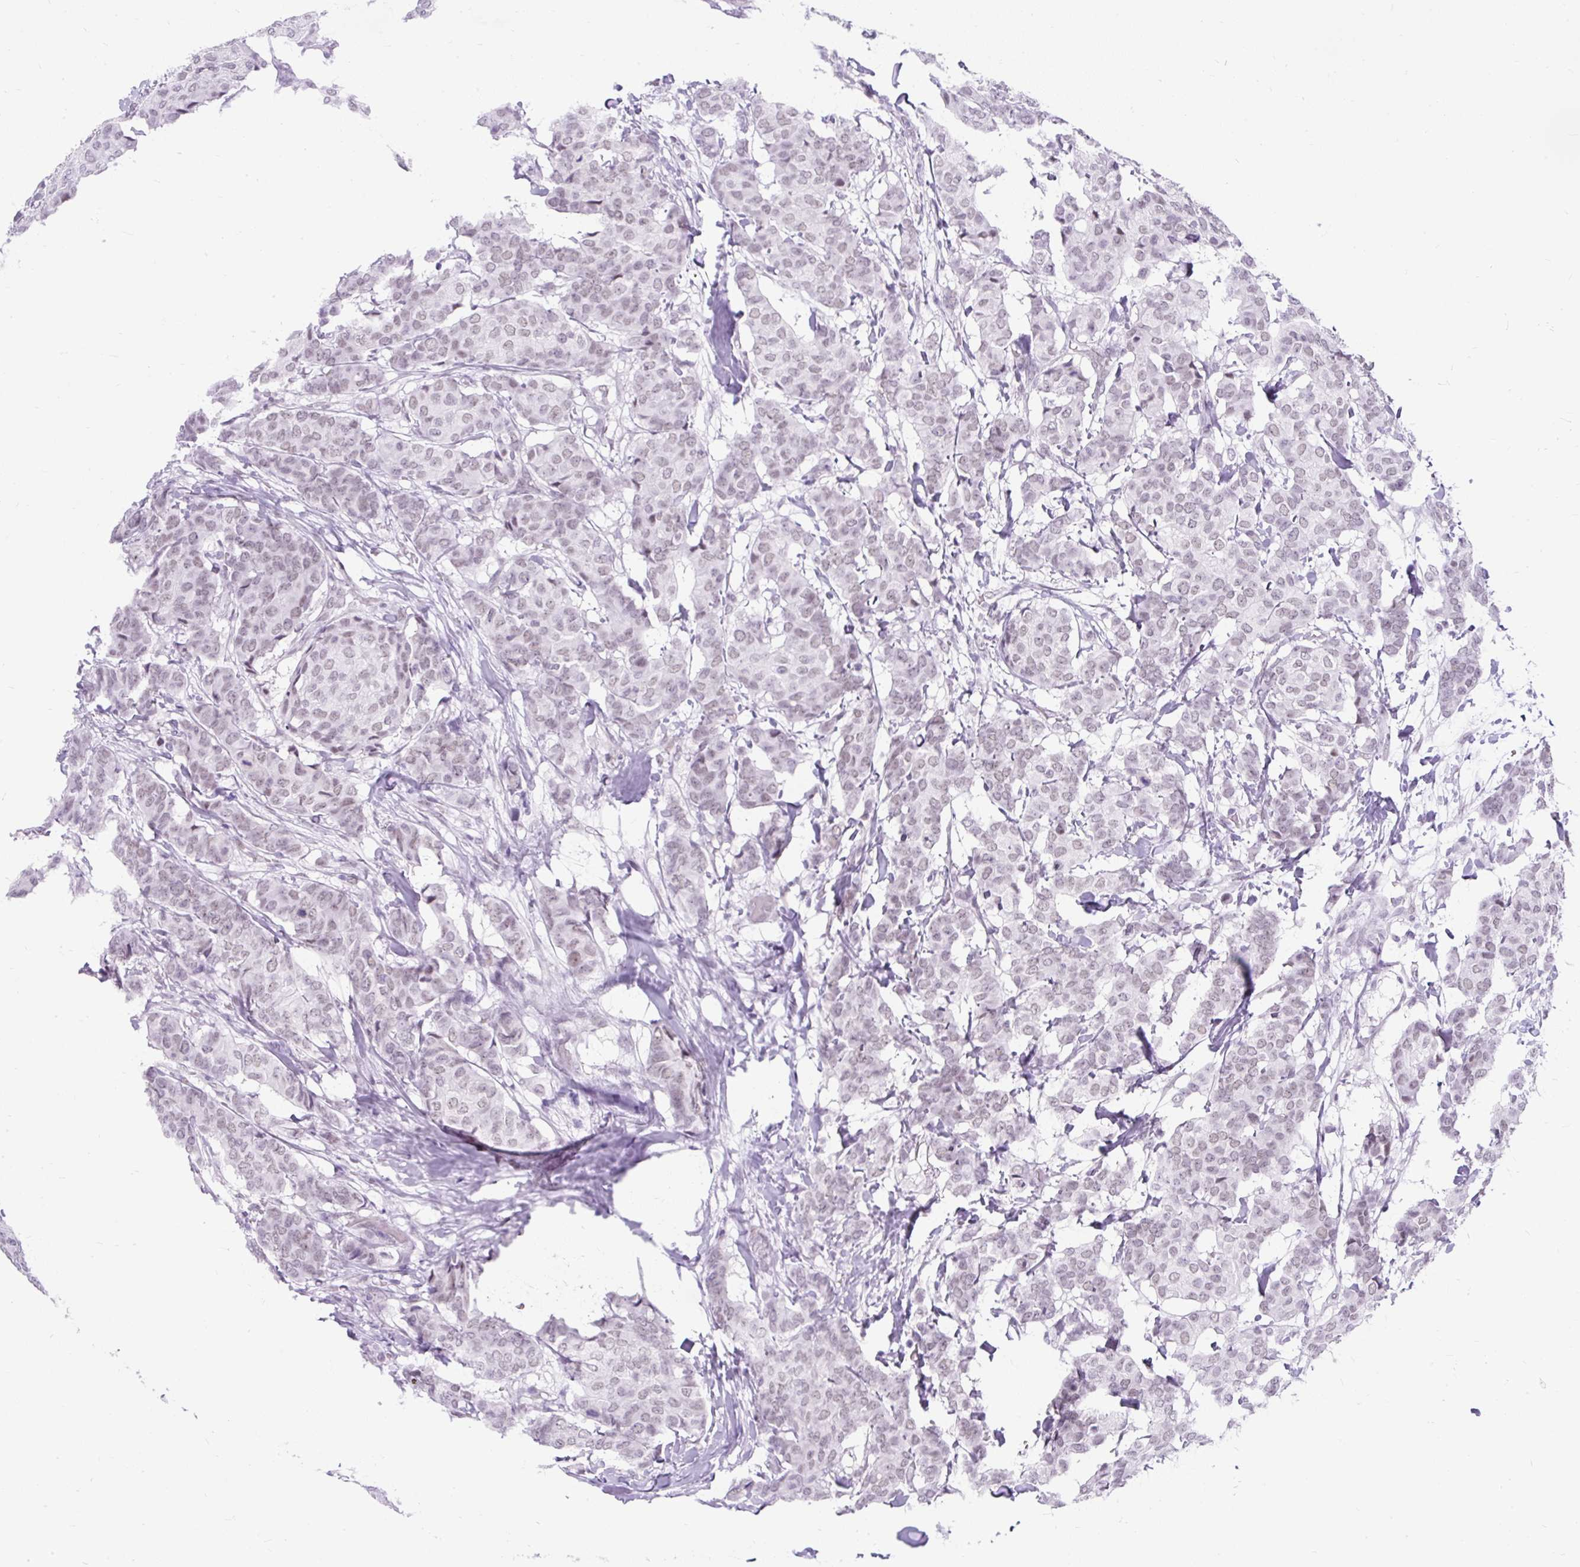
{"staining": {"intensity": "weak", "quantity": "25%-75%", "location": "nuclear"}, "tissue": "breast cancer", "cell_type": "Tumor cells", "image_type": "cancer", "snomed": [{"axis": "morphology", "description": "Duct carcinoma"}, {"axis": "topography", "description": "Breast"}], "caption": "Protein staining exhibits weak nuclear expression in about 25%-75% of tumor cells in breast invasive ductal carcinoma. The protein of interest is stained brown, and the nuclei are stained in blue (DAB (3,3'-diaminobenzidine) IHC with brightfield microscopy, high magnification).", "gene": "PLCXD2", "patient": {"sex": "female", "age": 75}}